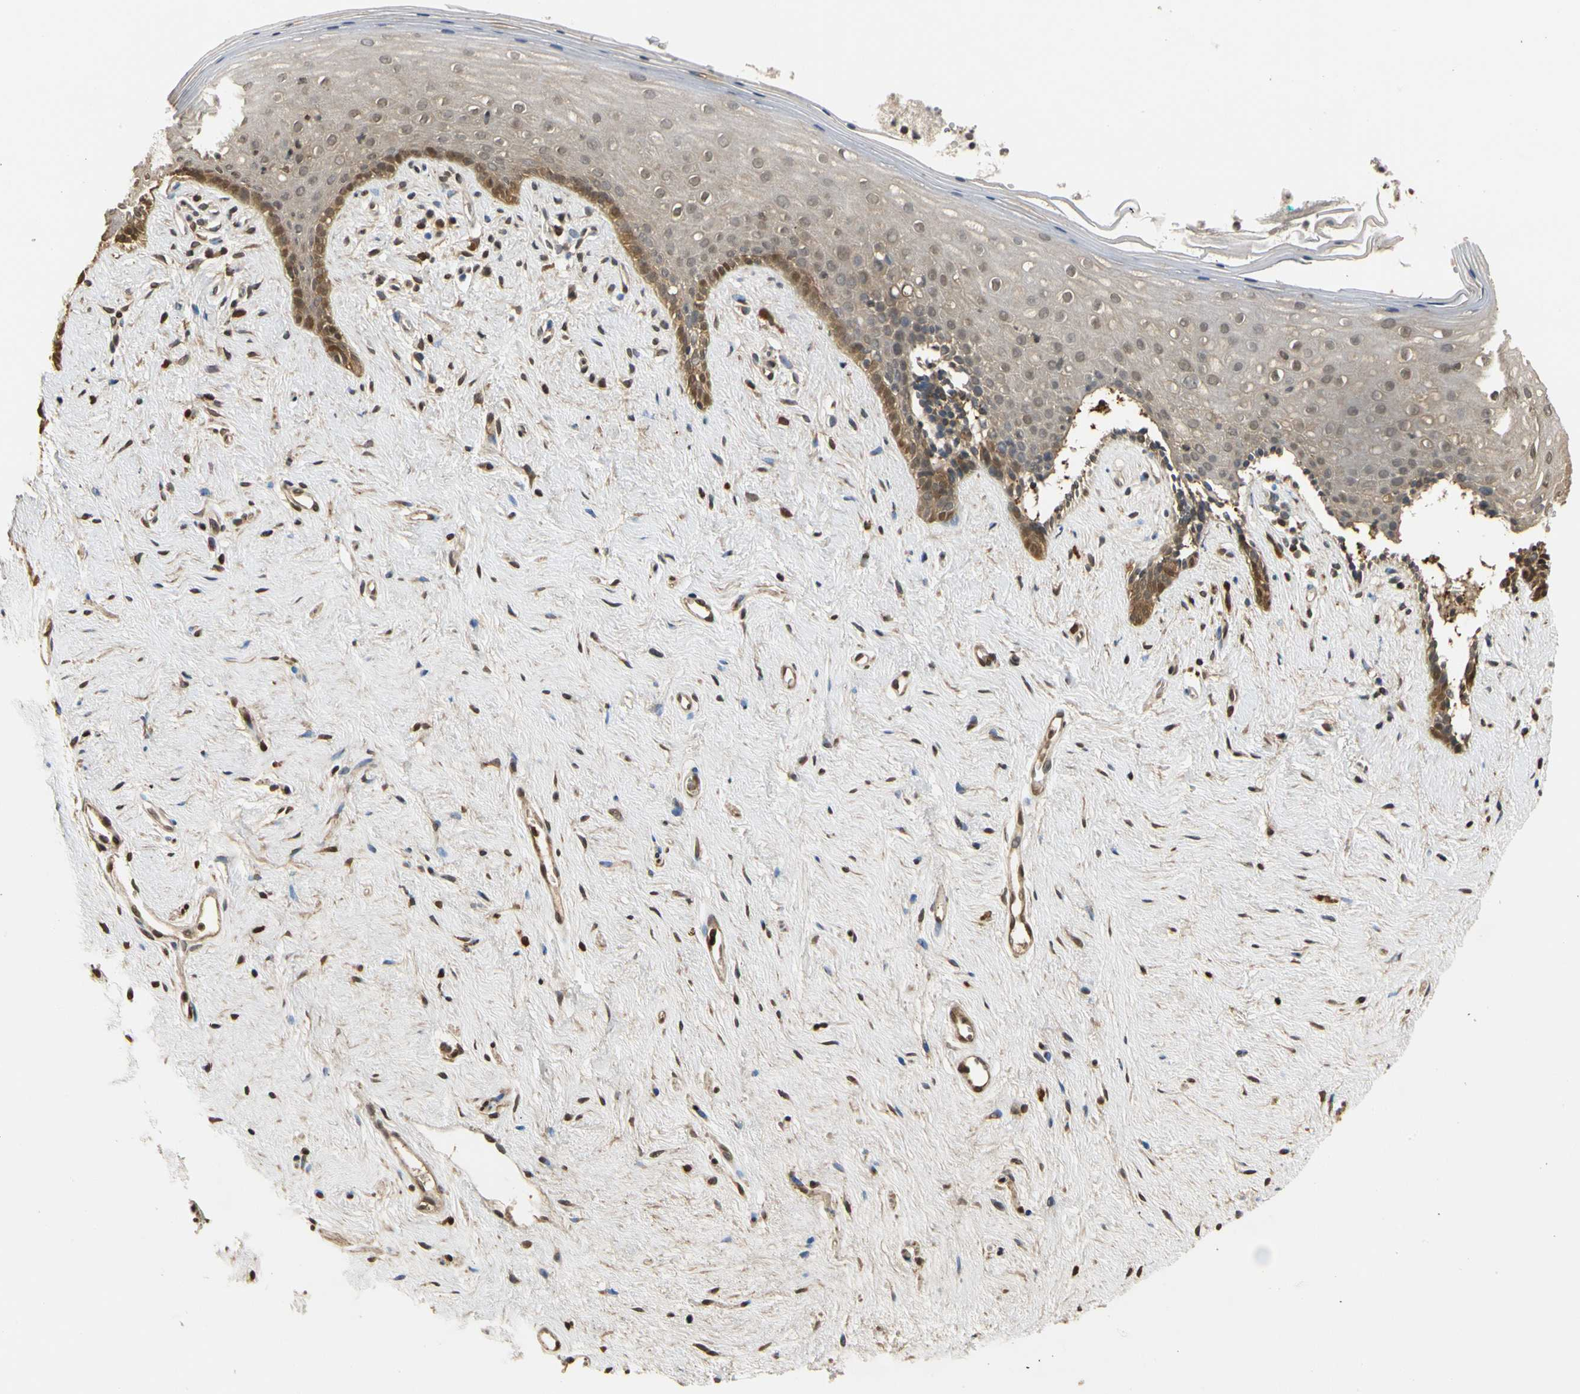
{"staining": {"intensity": "moderate", "quantity": "25%-75%", "location": "cytoplasmic/membranous,nuclear"}, "tissue": "vagina", "cell_type": "Squamous epithelial cells", "image_type": "normal", "snomed": [{"axis": "morphology", "description": "Normal tissue, NOS"}, {"axis": "topography", "description": "Vagina"}], "caption": "Immunohistochemical staining of unremarkable human vagina reveals moderate cytoplasmic/membranous,nuclear protein positivity in approximately 25%-75% of squamous epithelial cells. The staining was performed using DAB to visualize the protein expression in brown, while the nuclei were stained in blue with hematoxylin (Magnification: 20x).", "gene": "SOD1", "patient": {"sex": "female", "age": 44}}